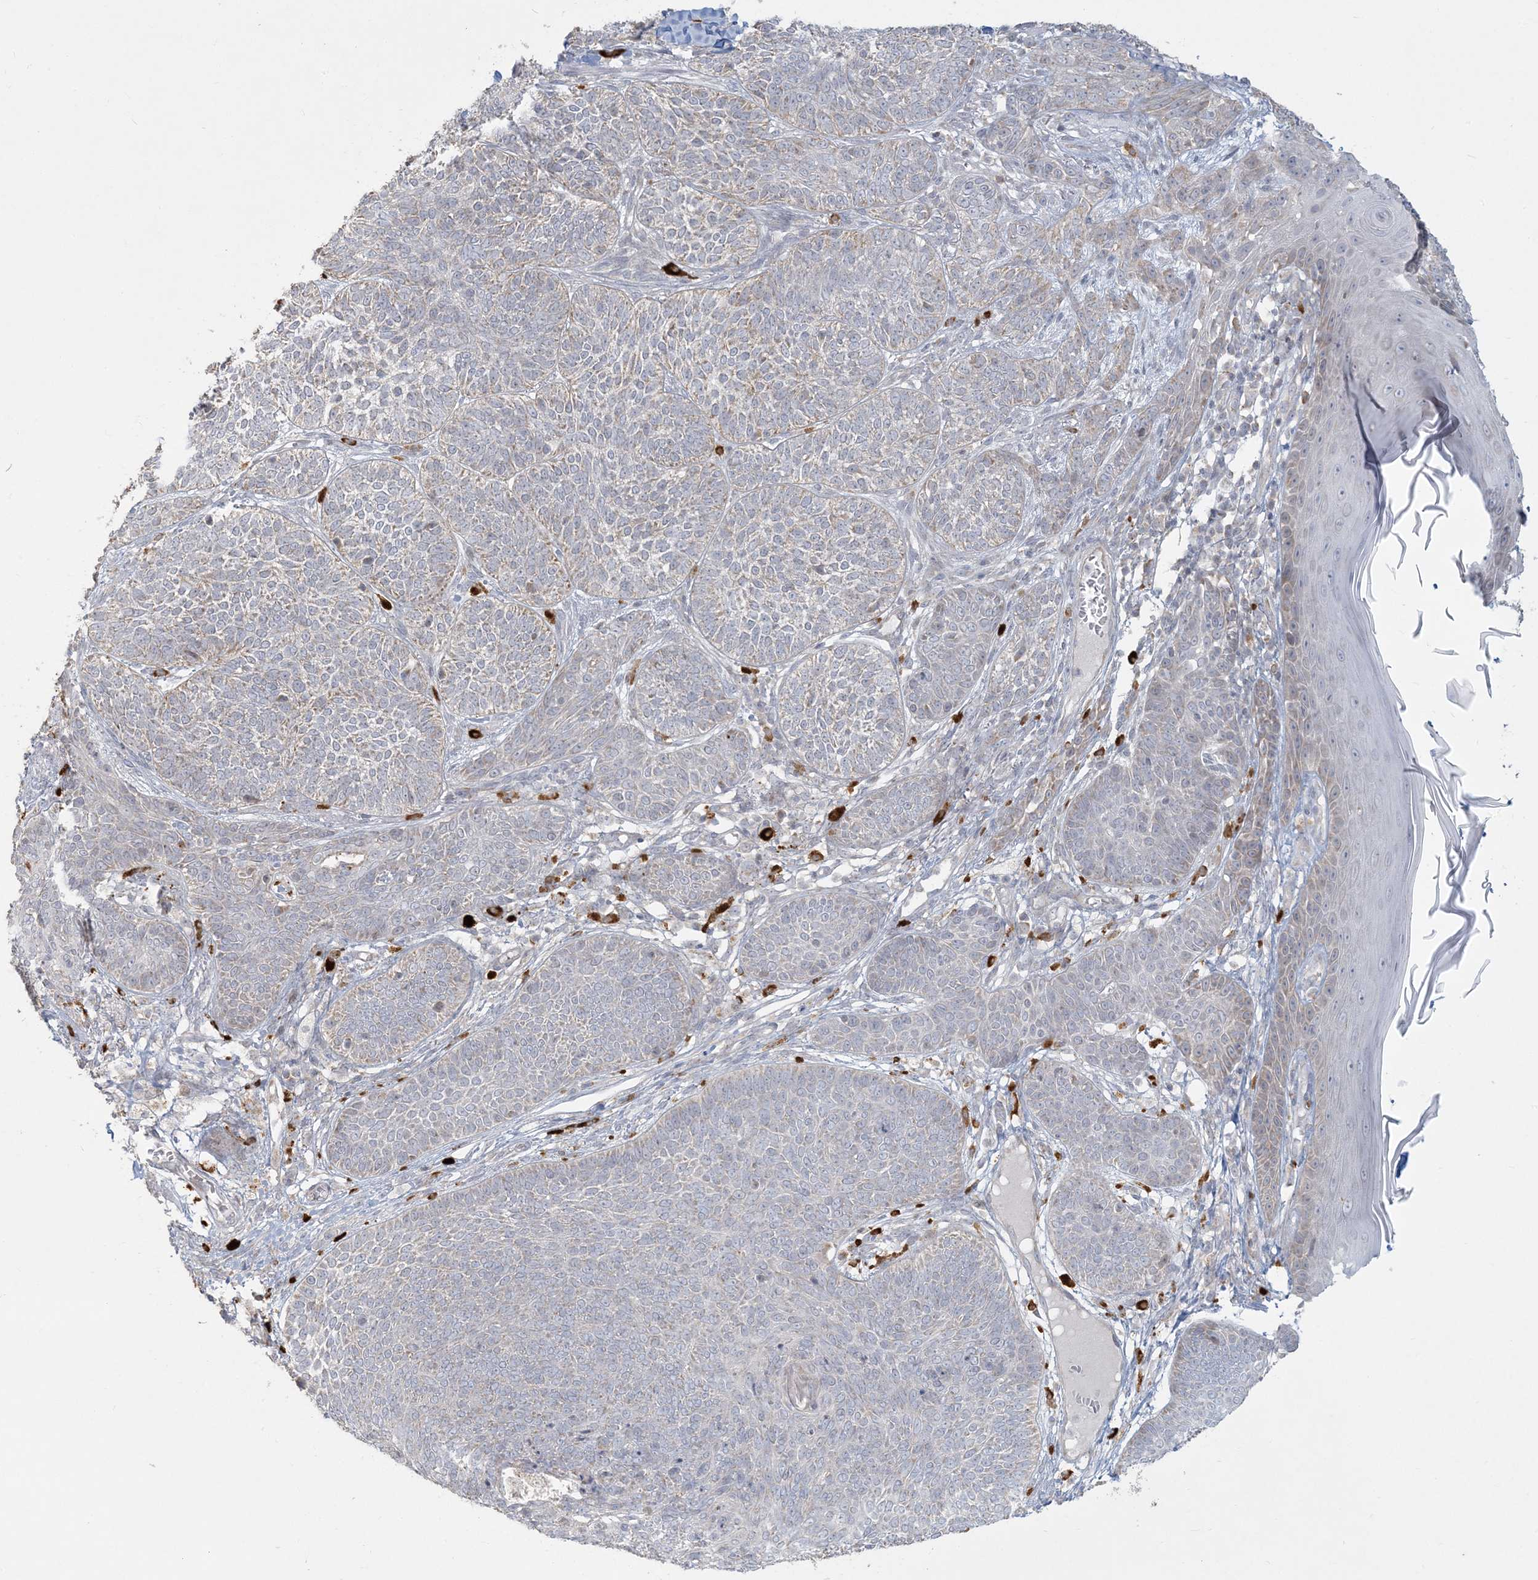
{"staining": {"intensity": "weak", "quantity": "<25%", "location": "cytoplasmic/membranous"}, "tissue": "skin cancer", "cell_type": "Tumor cells", "image_type": "cancer", "snomed": [{"axis": "morphology", "description": "Basal cell carcinoma"}, {"axis": "topography", "description": "Skin"}], "caption": "Image shows no protein staining in tumor cells of skin basal cell carcinoma tissue.", "gene": "MCAT", "patient": {"sex": "male", "age": 85}}